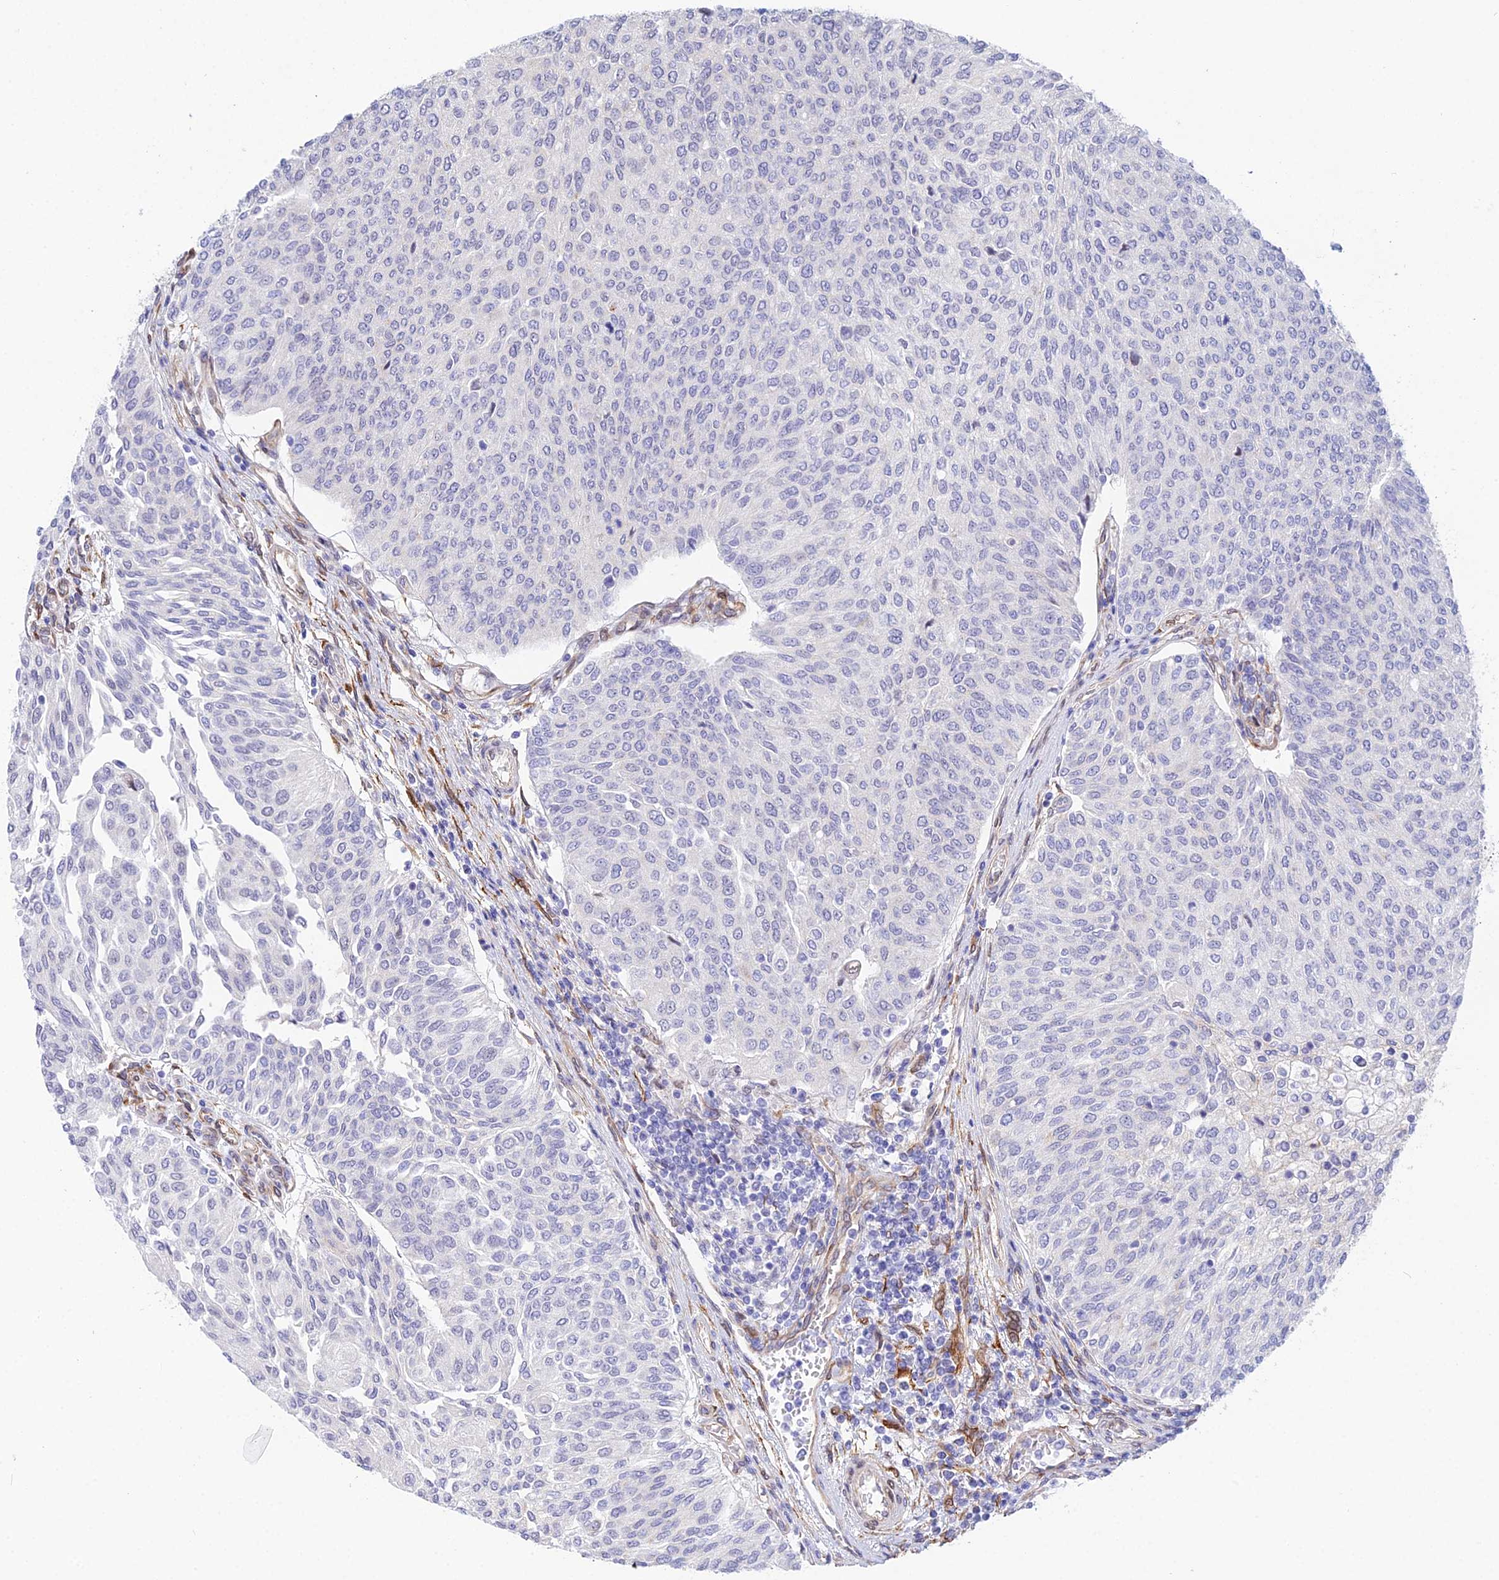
{"staining": {"intensity": "negative", "quantity": "none", "location": "none"}, "tissue": "urothelial cancer", "cell_type": "Tumor cells", "image_type": "cancer", "snomed": [{"axis": "morphology", "description": "Urothelial carcinoma, High grade"}, {"axis": "topography", "description": "Urinary bladder"}], "caption": "Immunohistochemistry micrograph of neoplastic tissue: urothelial cancer stained with DAB reveals no significant protein expression in tumor cells.", "gene": "MXRA7", "patient": {"sex": "female", "age": 79}}